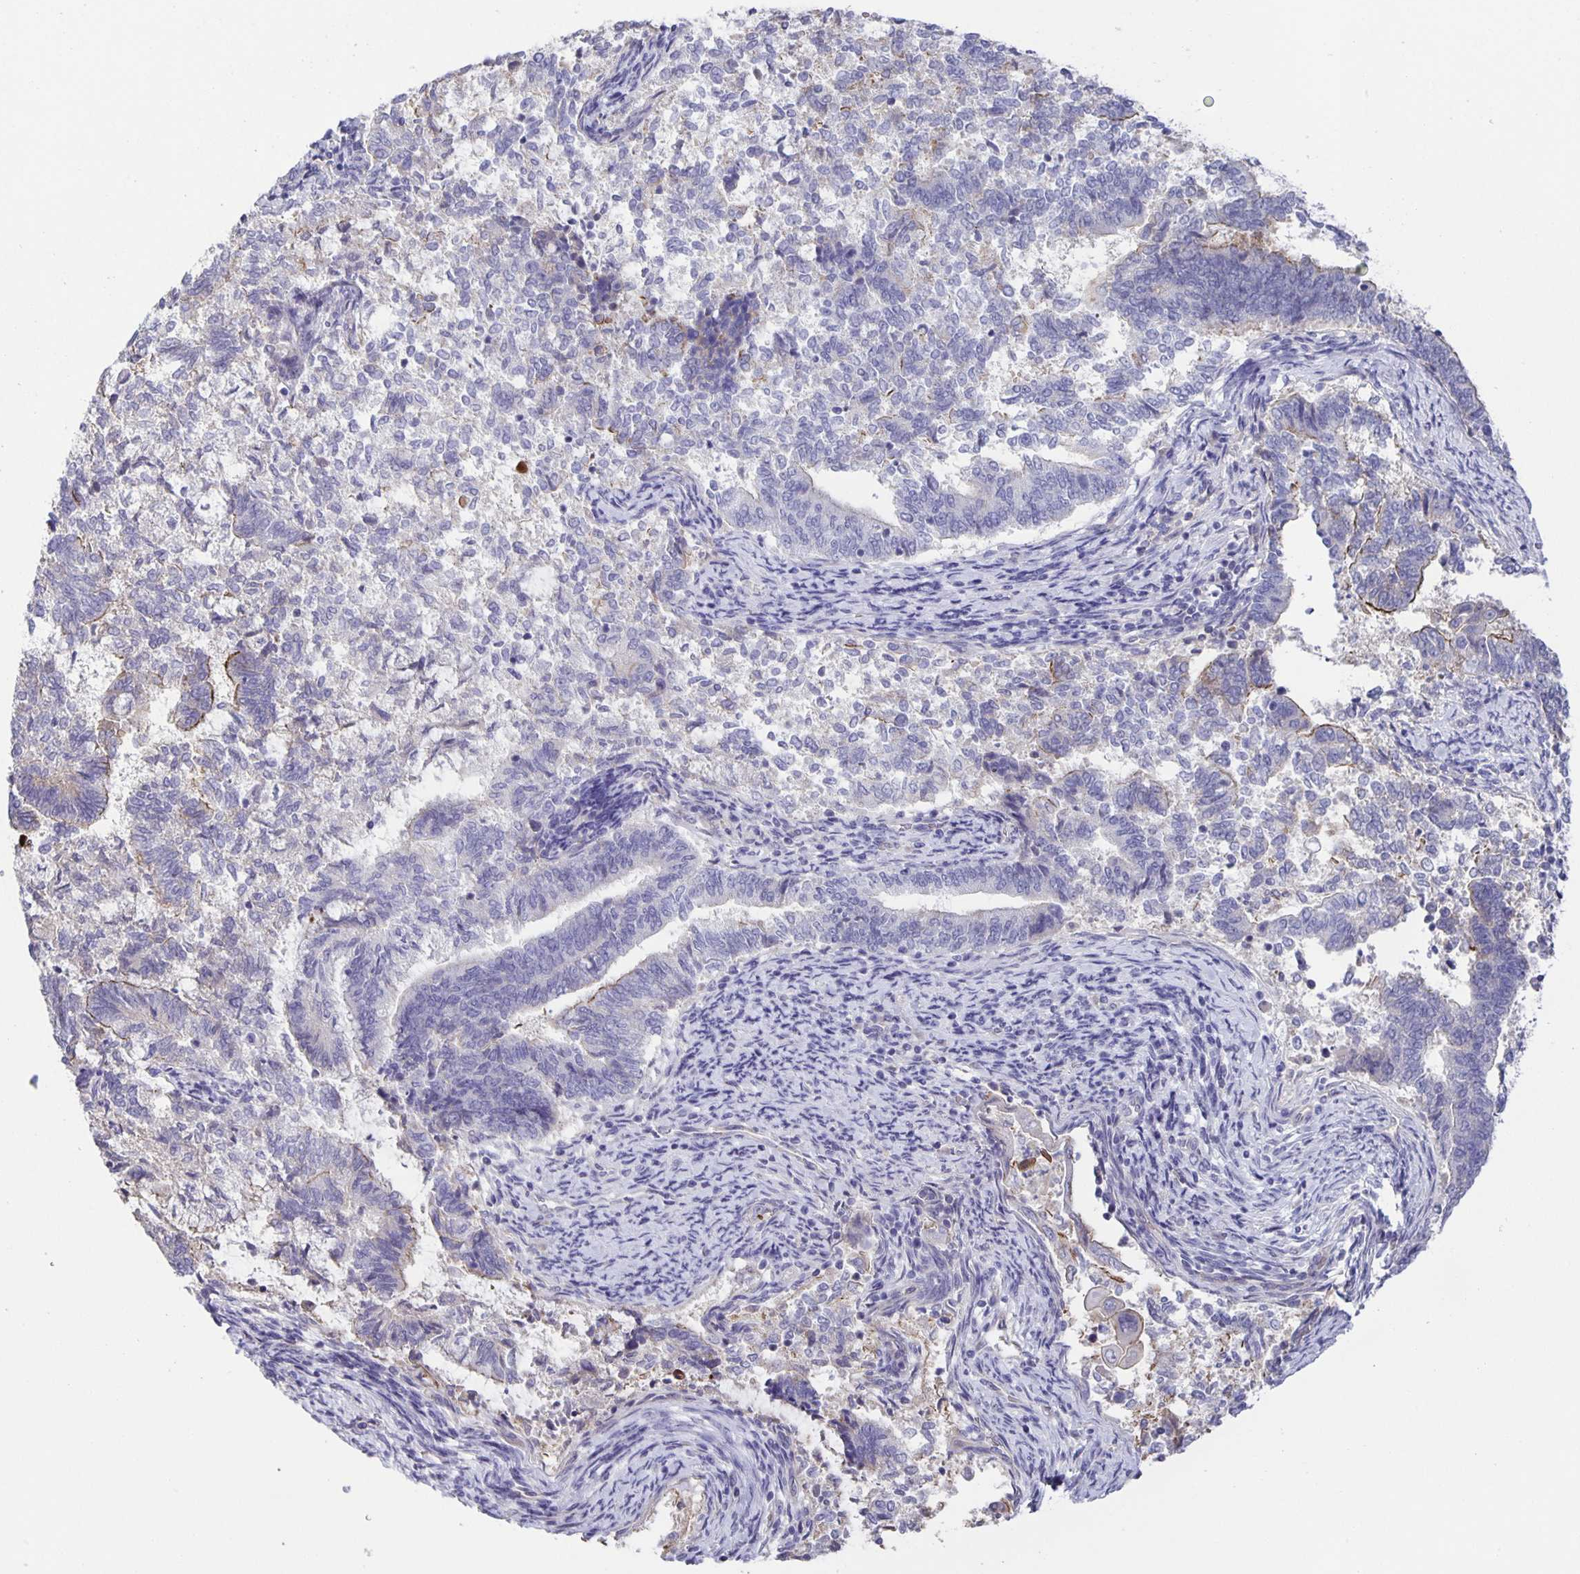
{"staining": {"intensity": "weak", "quantity": "<25%", "location": "cytoplasmic/membranous"}, "tissue": "endometrial cancer", "cell_type": "Tumor cells", "image_type": "cancer", "snomed": [{"axis": "morphology", "description": "Adenocarcinoma, NOS"}, {"axis": "topography", "description": "Endometrium"}], "caption": "Adenocarcinoma (endometrial) stained for a protein using IHC demonstrates no expression tumor cells.", "gene": "PTPN3", "patient": {"sex": "female", "age": 65}}